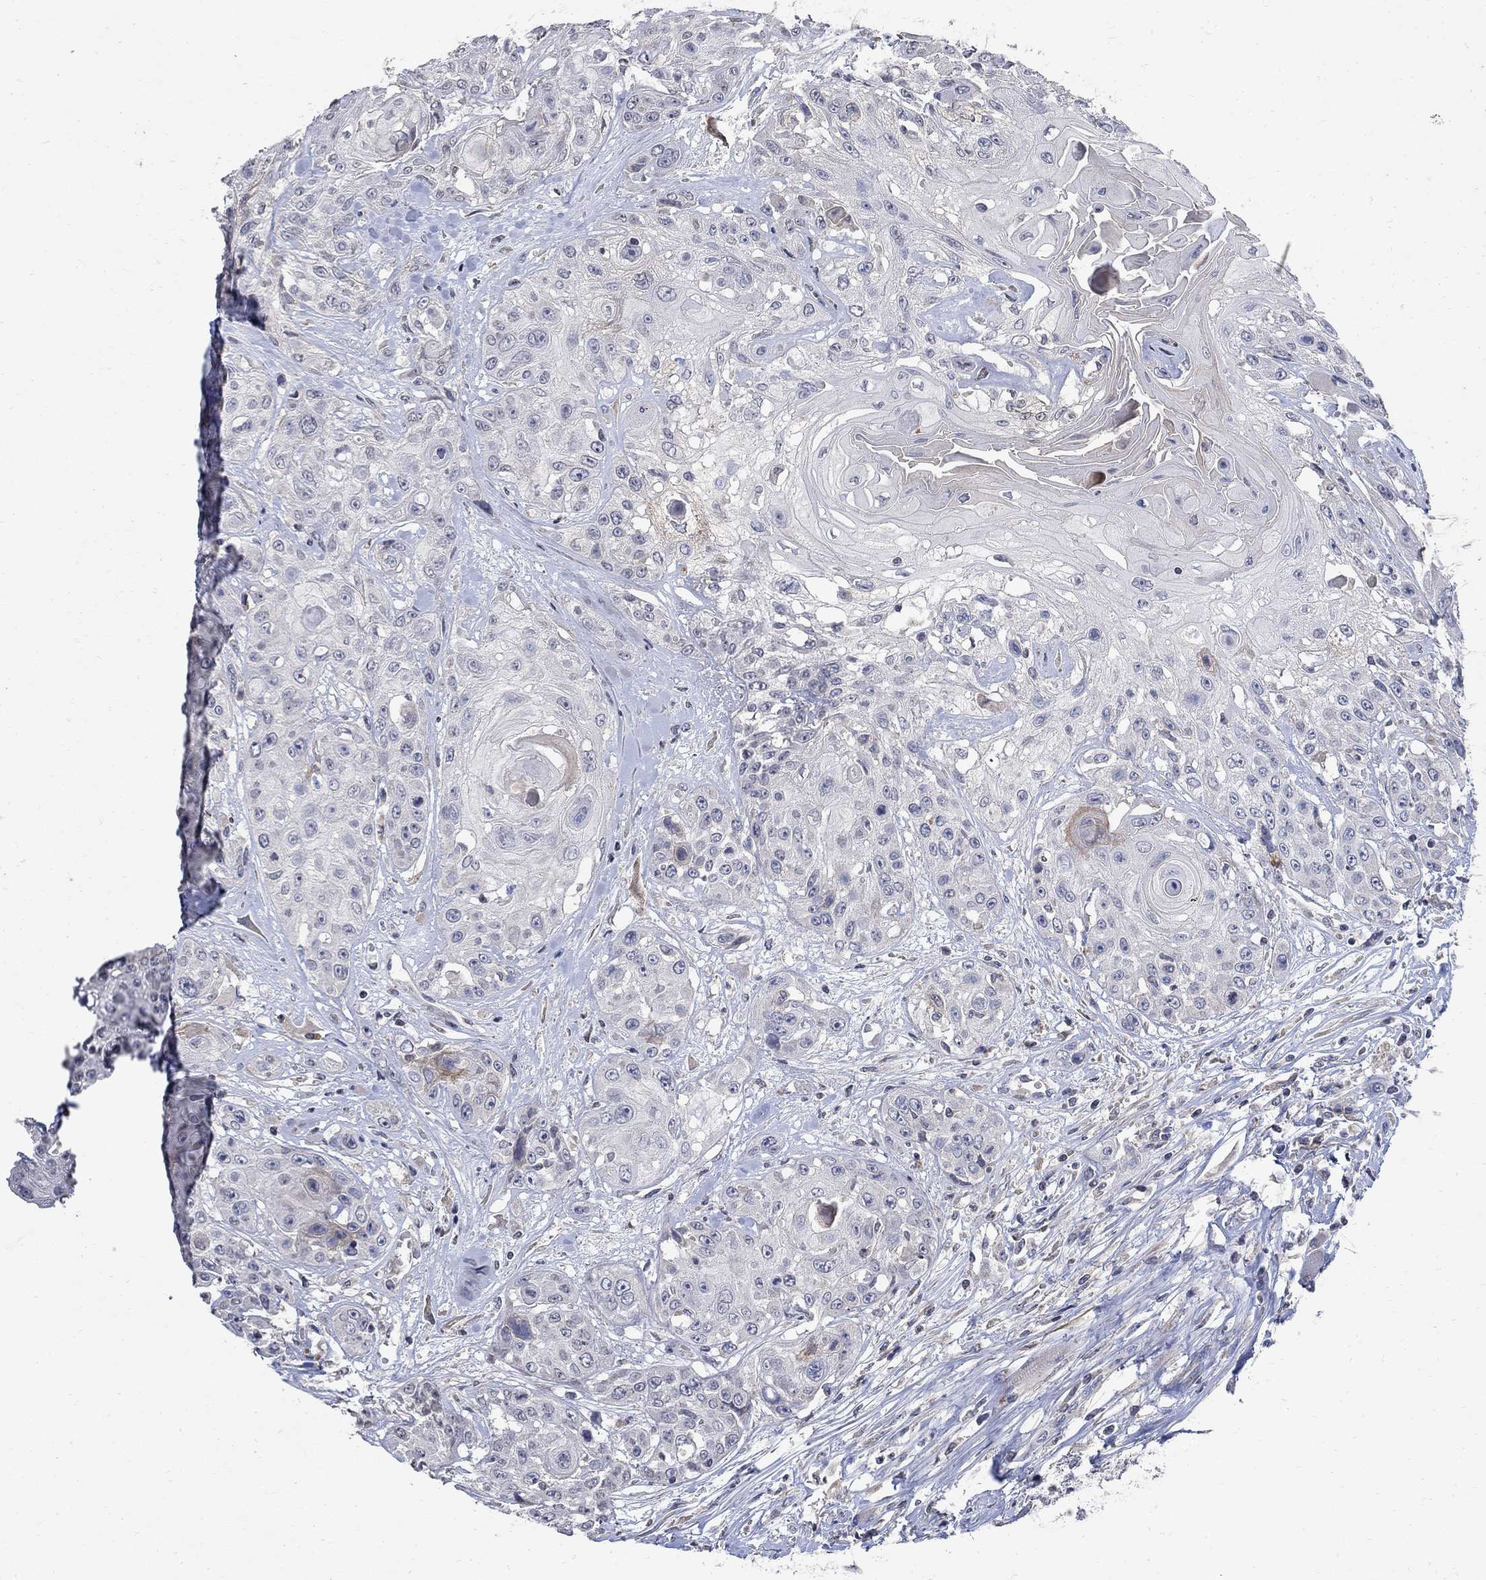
{"staining": {"intensity": "negative", "quantity": "none", "location": "none"}, "tissue": "head and neck cancer", "cell_type": "Tumor cells", "image_type": "cancer", "snomed": [{"axis": "morphology", "description": "Squamous cell carcinoma, NOS"}, {"axis": "topography", "description": "Head-Neck"}], "caption": "This is an immunohistochemistry (IHC) image of head and neck cancer (squamous cell carcinoma). There is no expression in tumor cells.", "gene": "TMEM169", "patient": {"sex": "female", "age": 59}}